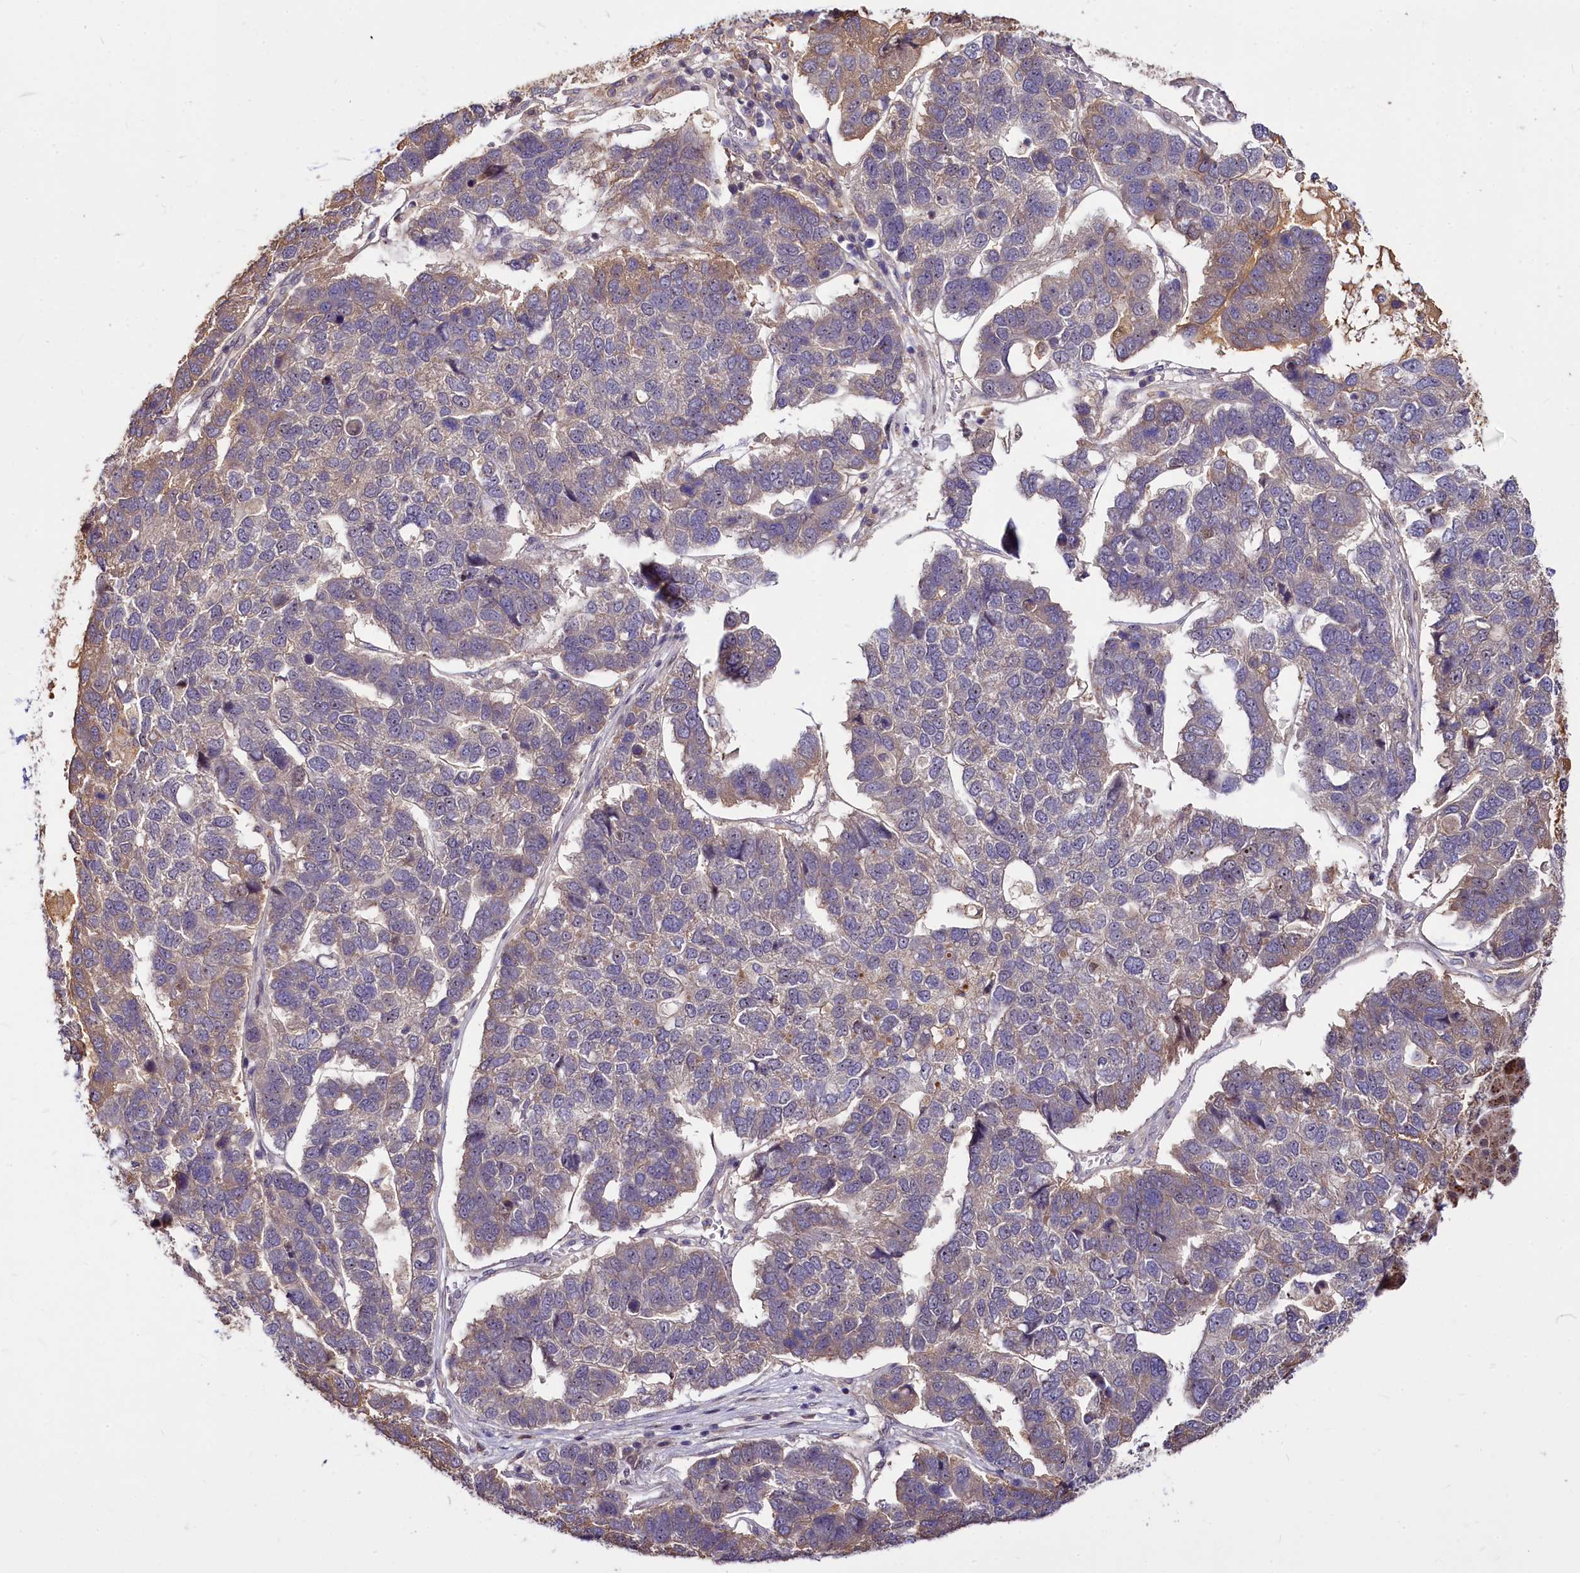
{"staining": {"intensity": "weak", "quantity": "<25%", "location": "cytoplasmic/membranous"}, "tissue": "pancreatic cancer", "cell_type": "Tumor cells", "image_type": "cancer", "snomed": [{"axis": "morphology", "description": "Adenocarcinoma, NOS"}, {"axis": "topography", "description": "Pancreas"}], "caption": "The micrograph displays no significant positivity in tumor cells of pancreatic adenocarcinoma.", "gene": "MAML2", "patient": {"sex": "female", "age": 61}}